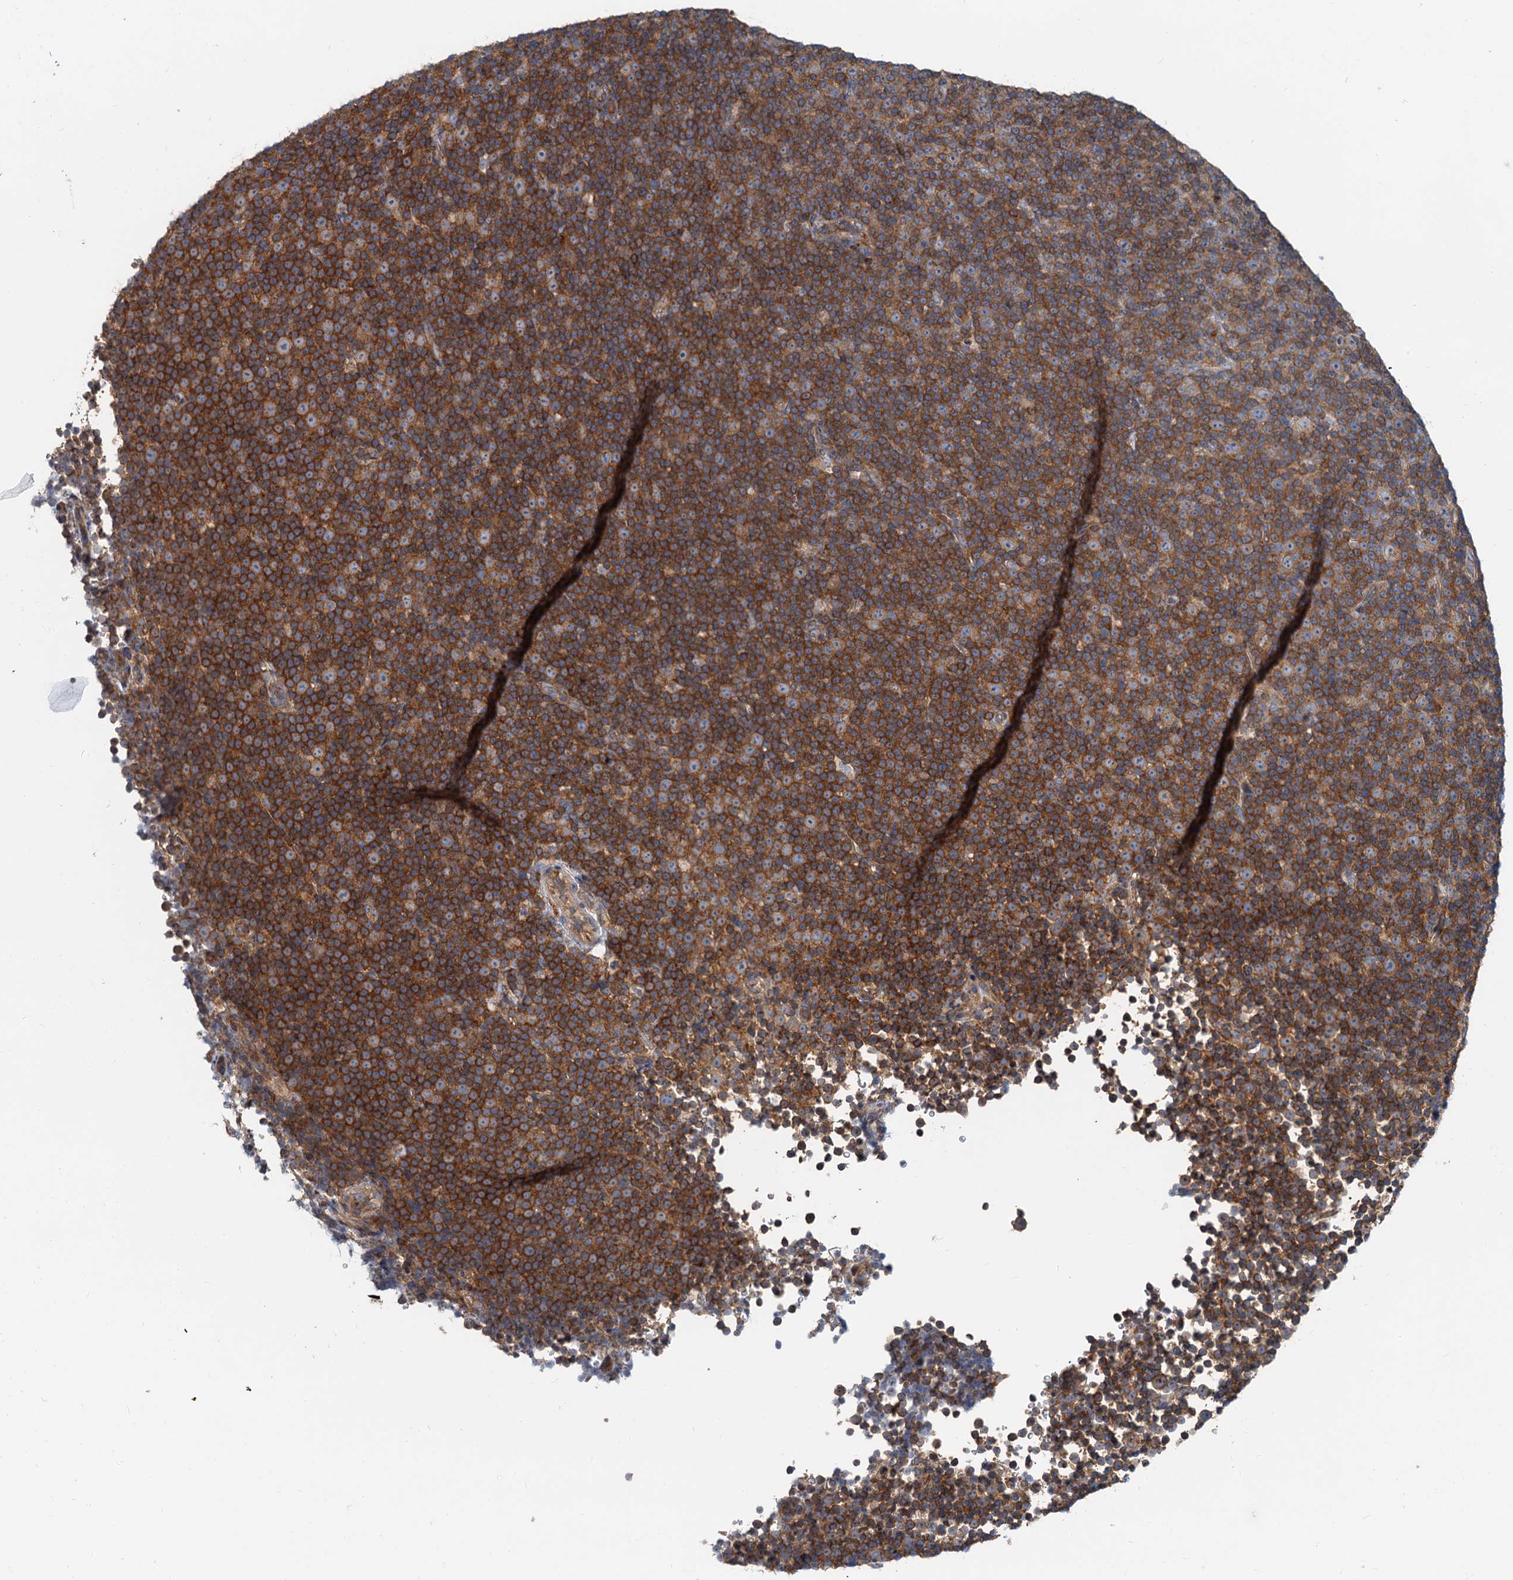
{"staining": {"intensity": "moderate", "quantity": "25%-75%", "location": "cytoplasmic/membranous"}, "tissue": "lymphoma", "cell_type": "Tumor cells", "image_type": "cancer", "snomed": [{"axis": "morphology", "description": "Malignant lymphoma, non-Hodgkin's type, Low grade"}, {"axis": "topography", "description": "Lymph node"}], "caption": "High-power microscopy captured an immunohistochemistry photomicrograph of malignant lymphoma, non-Hodgkin's type (low-grade), revealing moderate cytoplasmic/membranous staining in approximately 25%-75% of tumor cells.", "gene": "ANKRD26", "patient": {"sex": "female", "age": 67}}